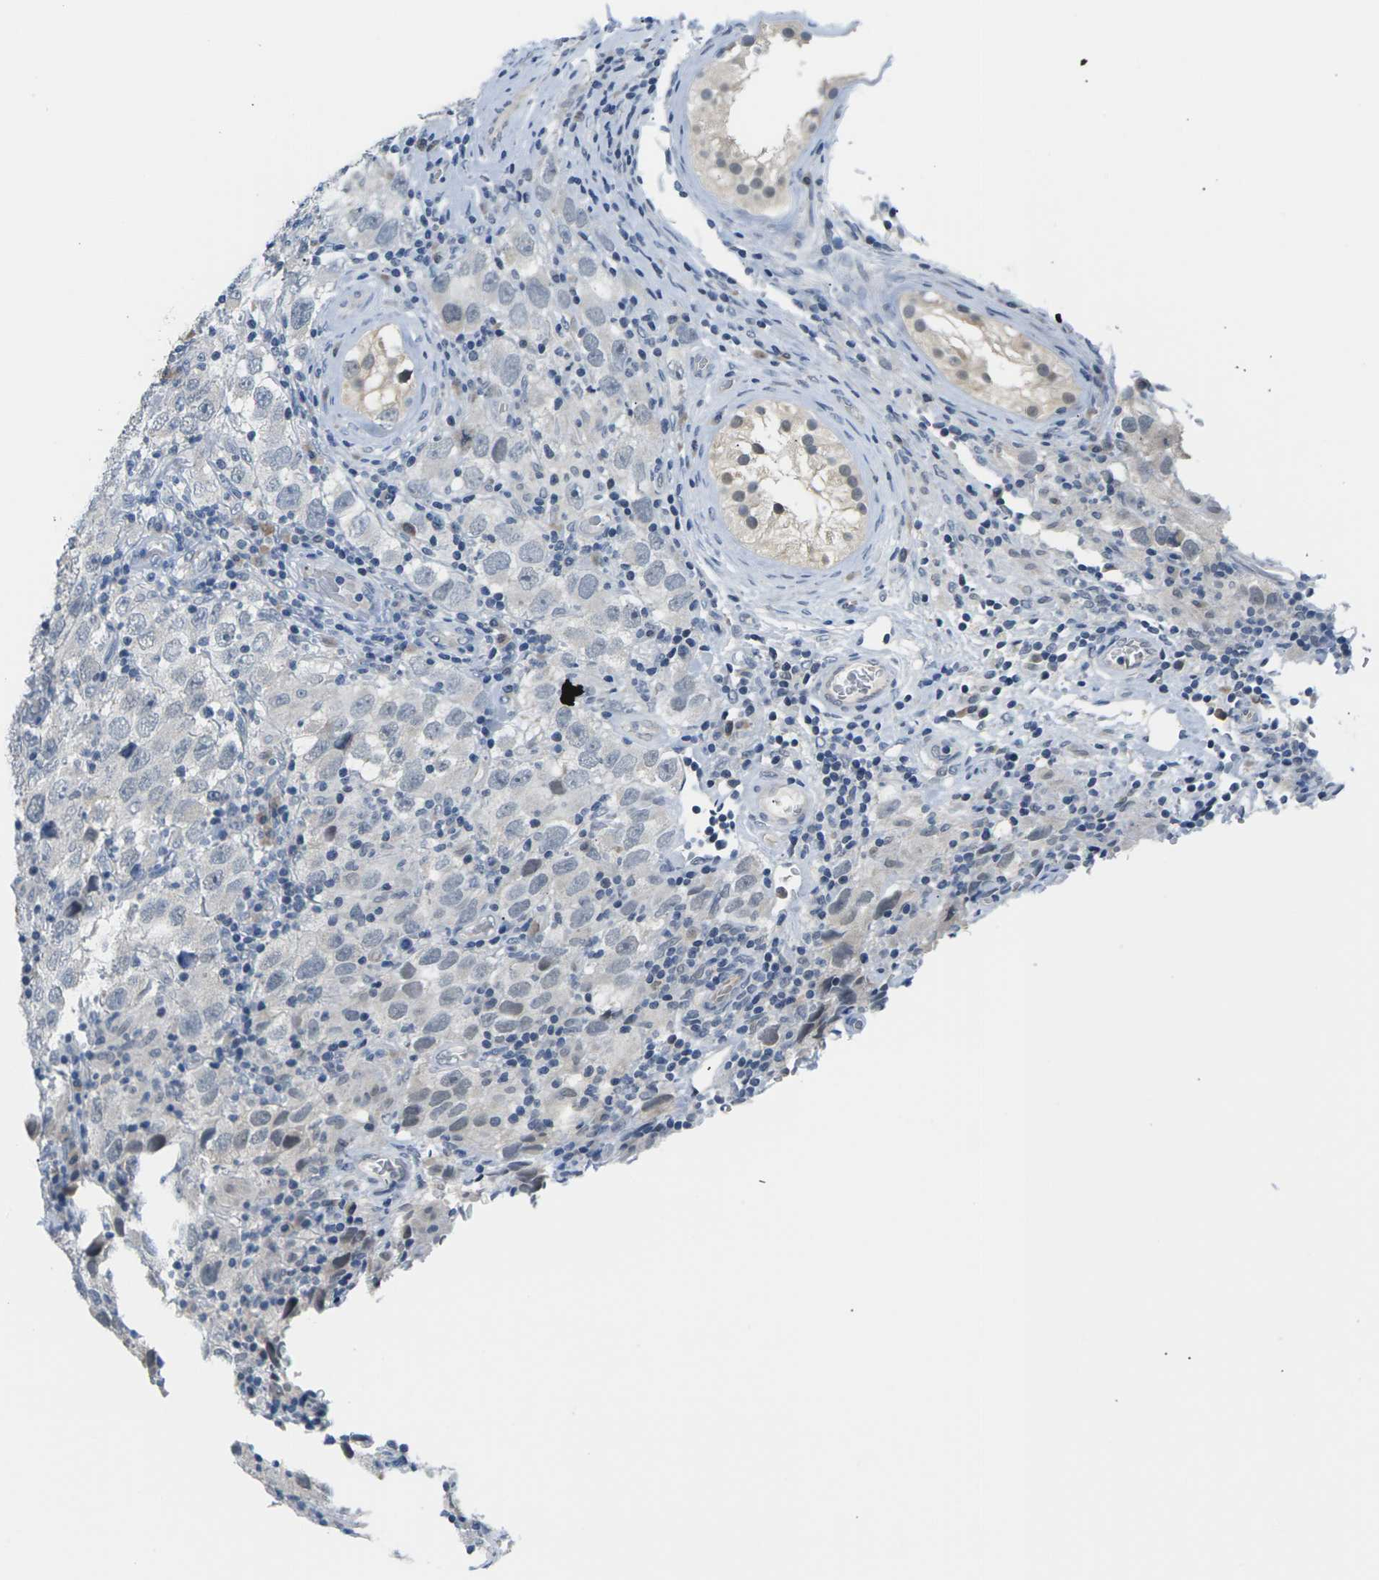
{"staining": {"intensity": "negative", "quantity": "none", "location": "none"}, "tissue": "testis cancer", "cell_type": "Tumor cells", "image_type": "cancer", "snomed": [{"axis": "morphology", "description": "Carcinoma, Embryonal, NOS"}, {"axis": "topography", "description": "Testis"}], "caption": "Tumor cells are negative for protein expression in human testis embryonal carcinoma.", "gene": "PSAT1", "patient": {"sex": "male", "age": 21}}